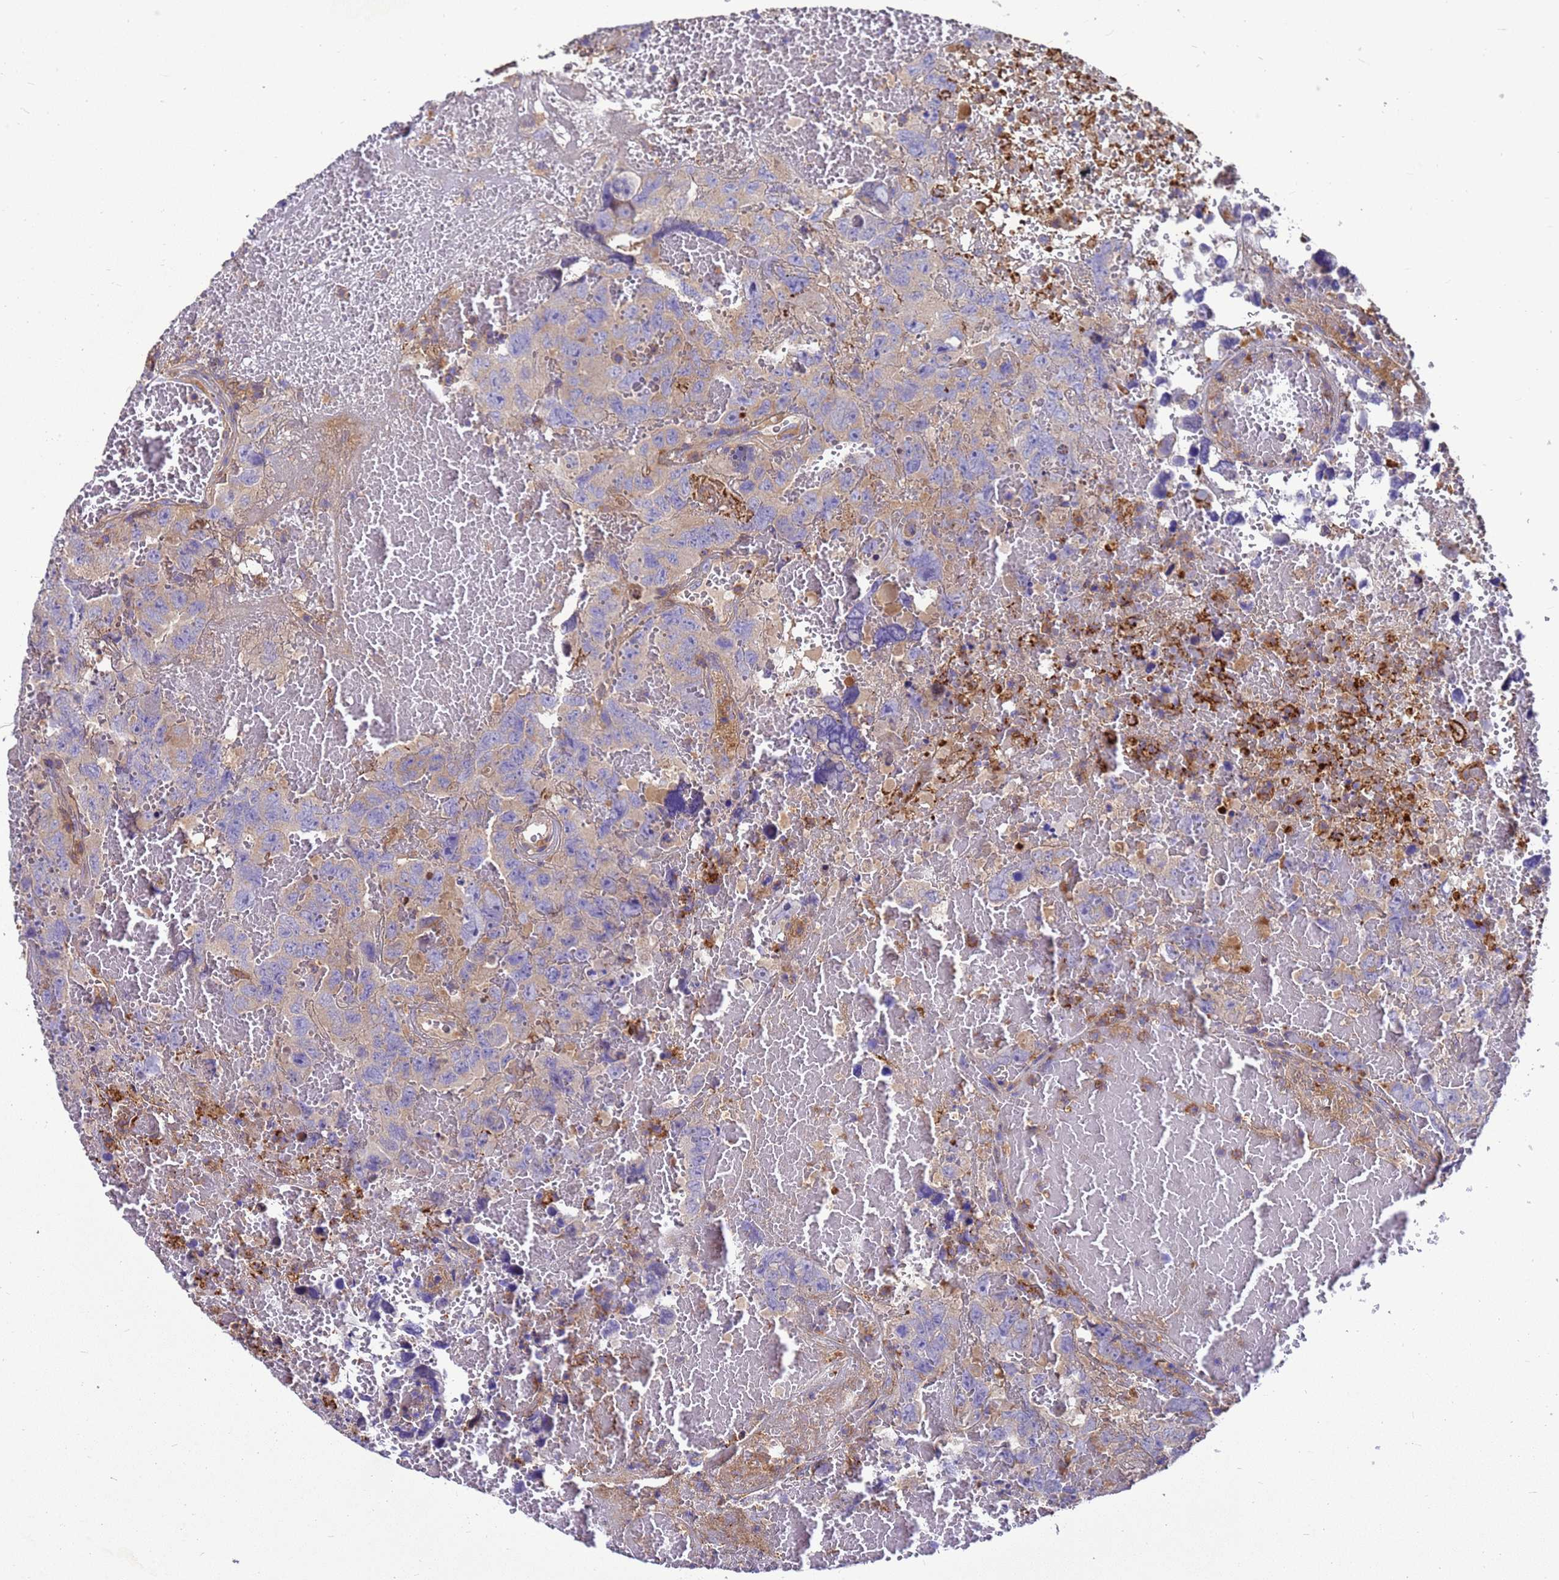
{"staining": {"intensity": "weak", "quantity": "<25%", "location": "cytoplasmic/membranous"}, "tissue": "testis cancer", "cell_type": "Tumor cells", "image_type": "cancer", "snomed": [{"axis": "morphology", "description": "Carcinoma, Embryonal, NOS"}, {"axis": "topography", "description": "Testis"}], "caption": "Immunohistochemistry (IHC) histopathology image of testis cancer stained for a protein (brown), which reveals no positivity in tumor cells.", "gene": "ZNF235", "patient": {"sex": "male", "age": 45}}